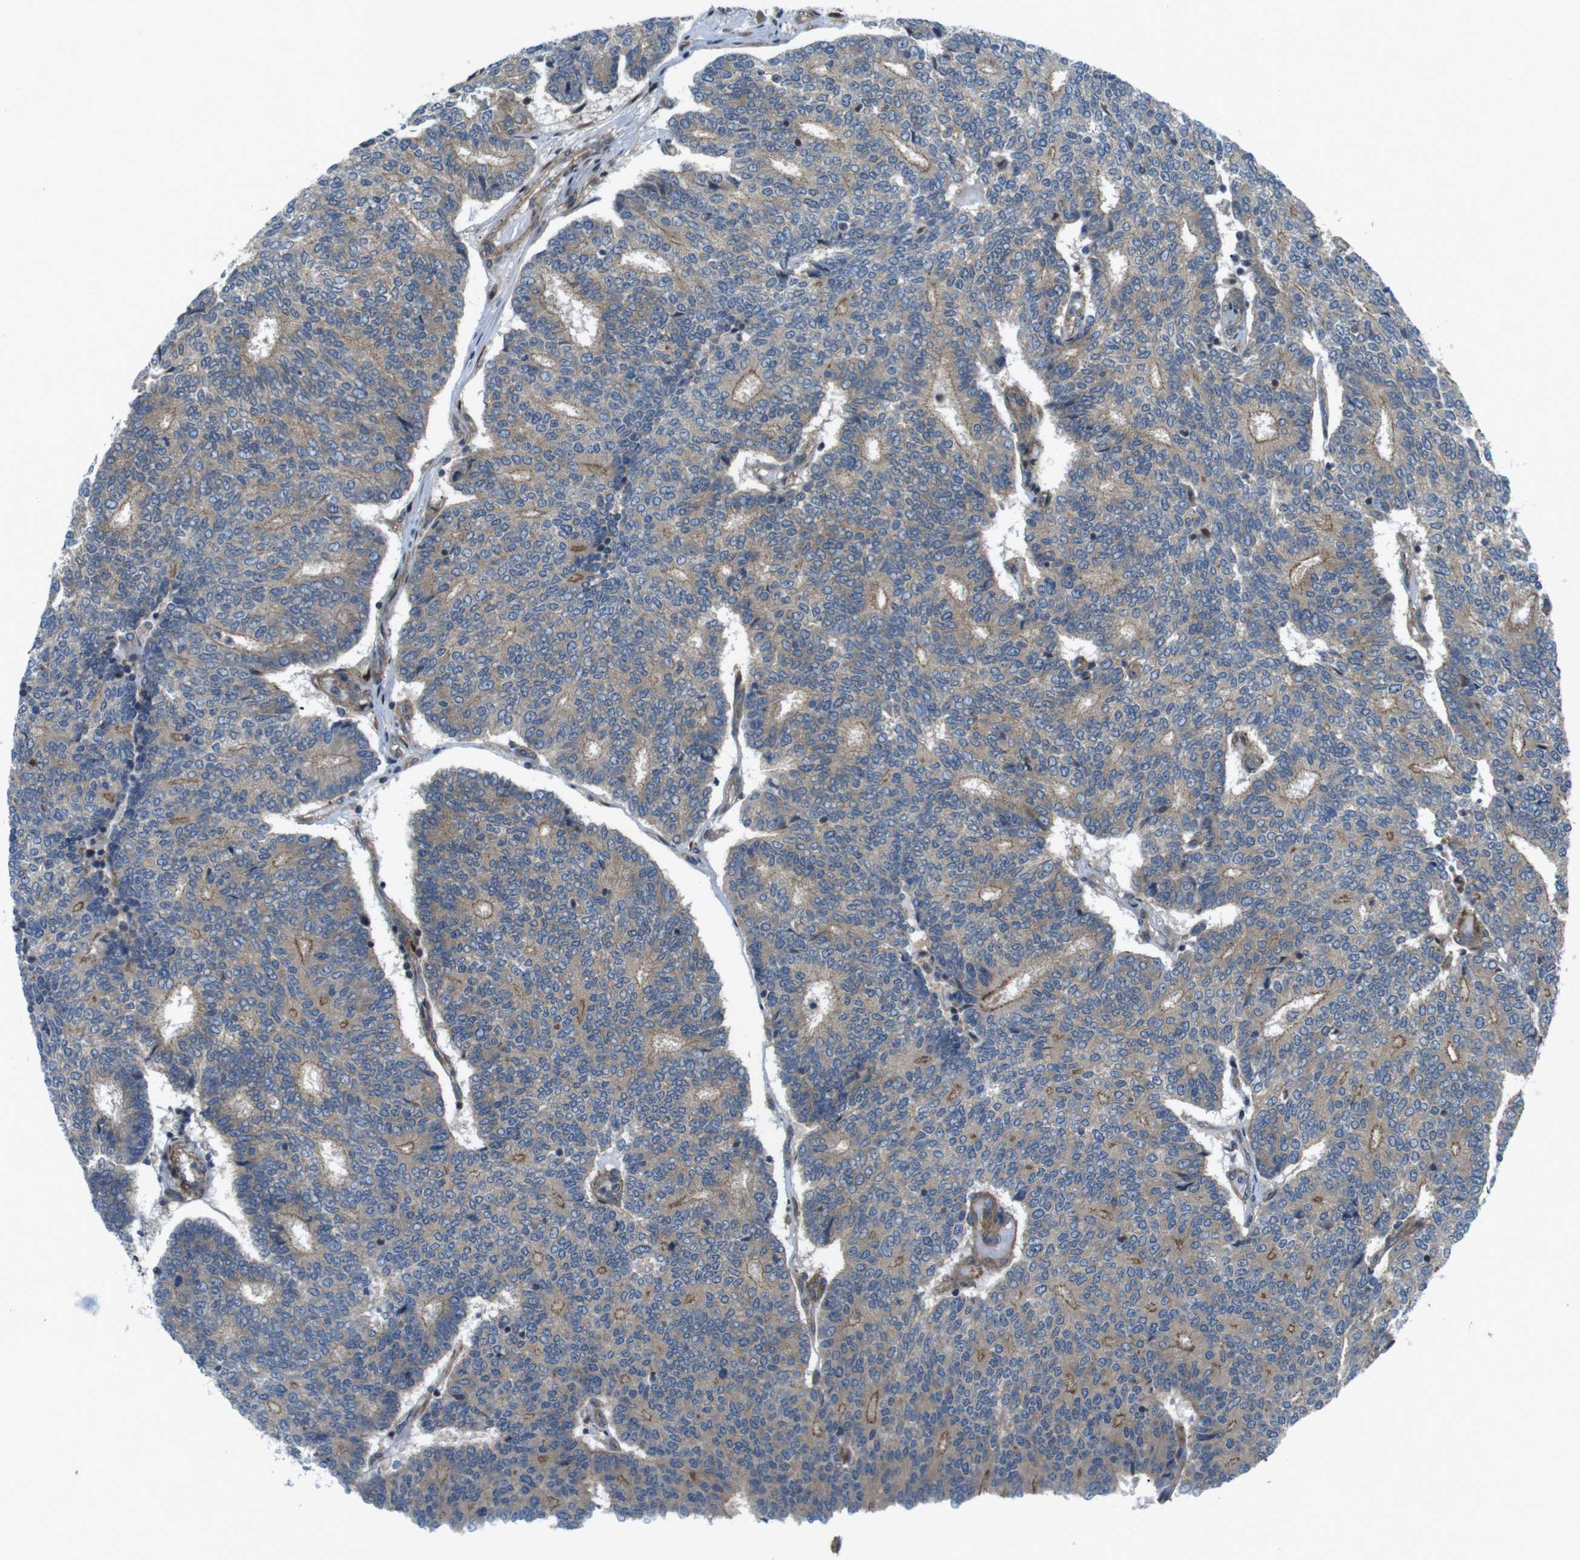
{"staining": {"intensity": "weak", "quantity": ">75%", "location": "cytoplasmic/membranous"}, "tissue": "prostate cancer", "cell_type": "Tumor cells", "image_type": "cancer", "snomed": [{"axis": "morphology", "description": "Normal tissue, NOS"}, {"axis": "morphology", "description": "Adenocarcinoma, High grade"}, {"axis": "topography", "description": "Prostate"}, {"axis": "topography", "description": "Seminal veicle"}], "caption": "Prostate cancer stained with DAB immunohistochemistry demonstrates low levels of weak cytoplasmic/membranous staining in approximately >75% of tumor cells. The staining was performed using DAB (3,3'-diaminobenzidine), with brown indicating positive protein expression. Nuclei are stained blue with hematoxylin.", "gene": "TSC1", "patient": {"sex": "male", "age": 55}}